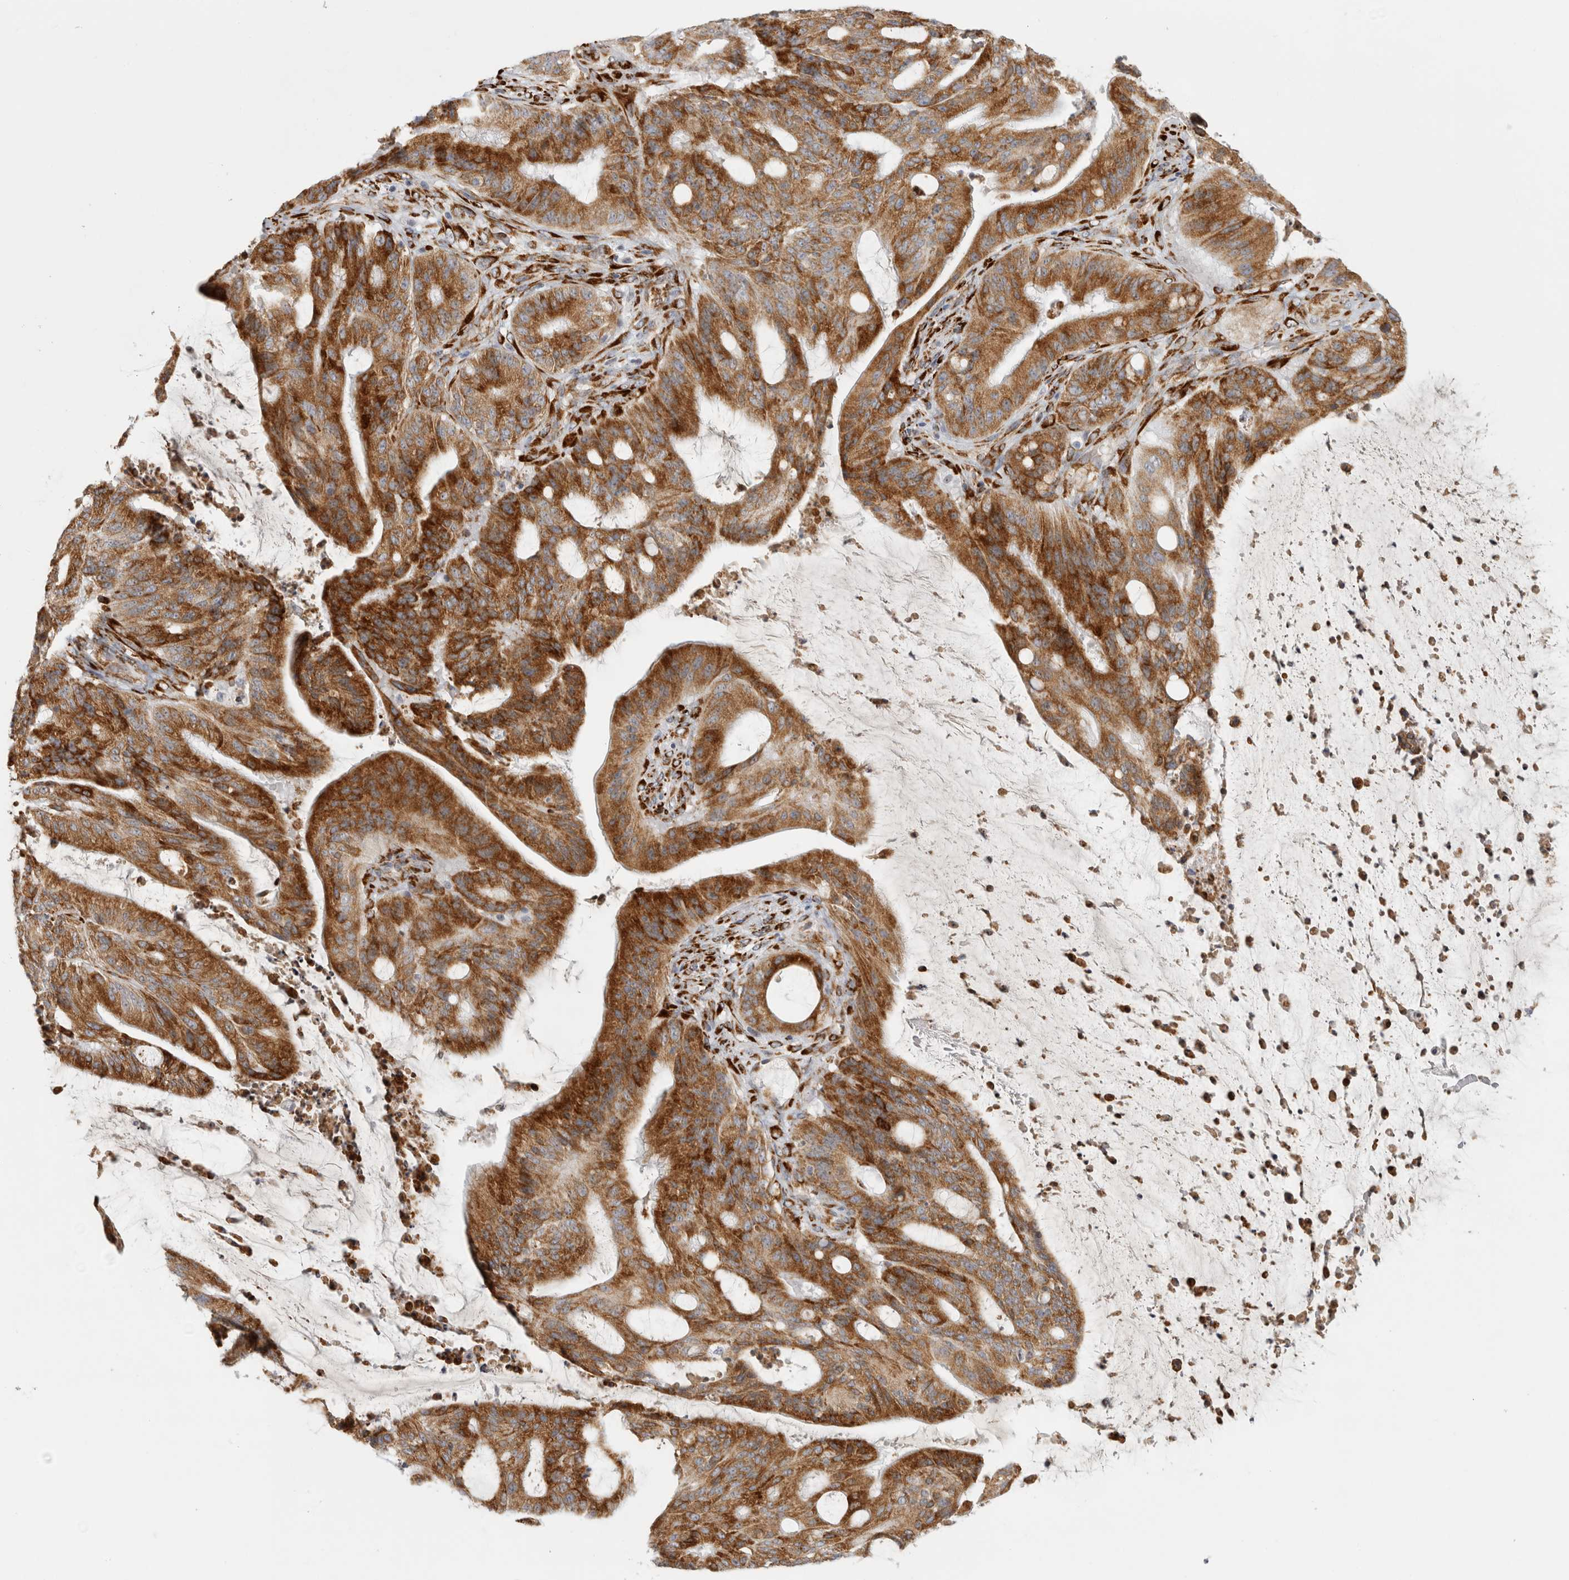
{"staining": {"intensity": "strong", "quantity": ">75%", "location": "cytoplasmic/membranous"}, "tissue": "liver cancer", "cell_type": "Tumor cells", "image_type": "cancer", "snomed": [{"axis": "morphology", "description": "Normal tissue, NOS"}, {"axis": "morphology", "description": "Cholangiocarcinoma"}, {"axis": "topography", "description": "Liver"}, {"axis": "topography", "description": "Peripheral nerve tissue"}], "caption": "Brown immunohistochemical staining in liver cancer shows strong cytoplasmic/membranous positivity in about >75% of tumor cells.", "gene": "OSTN", "patient": {"sex": "female", "age": 73}}